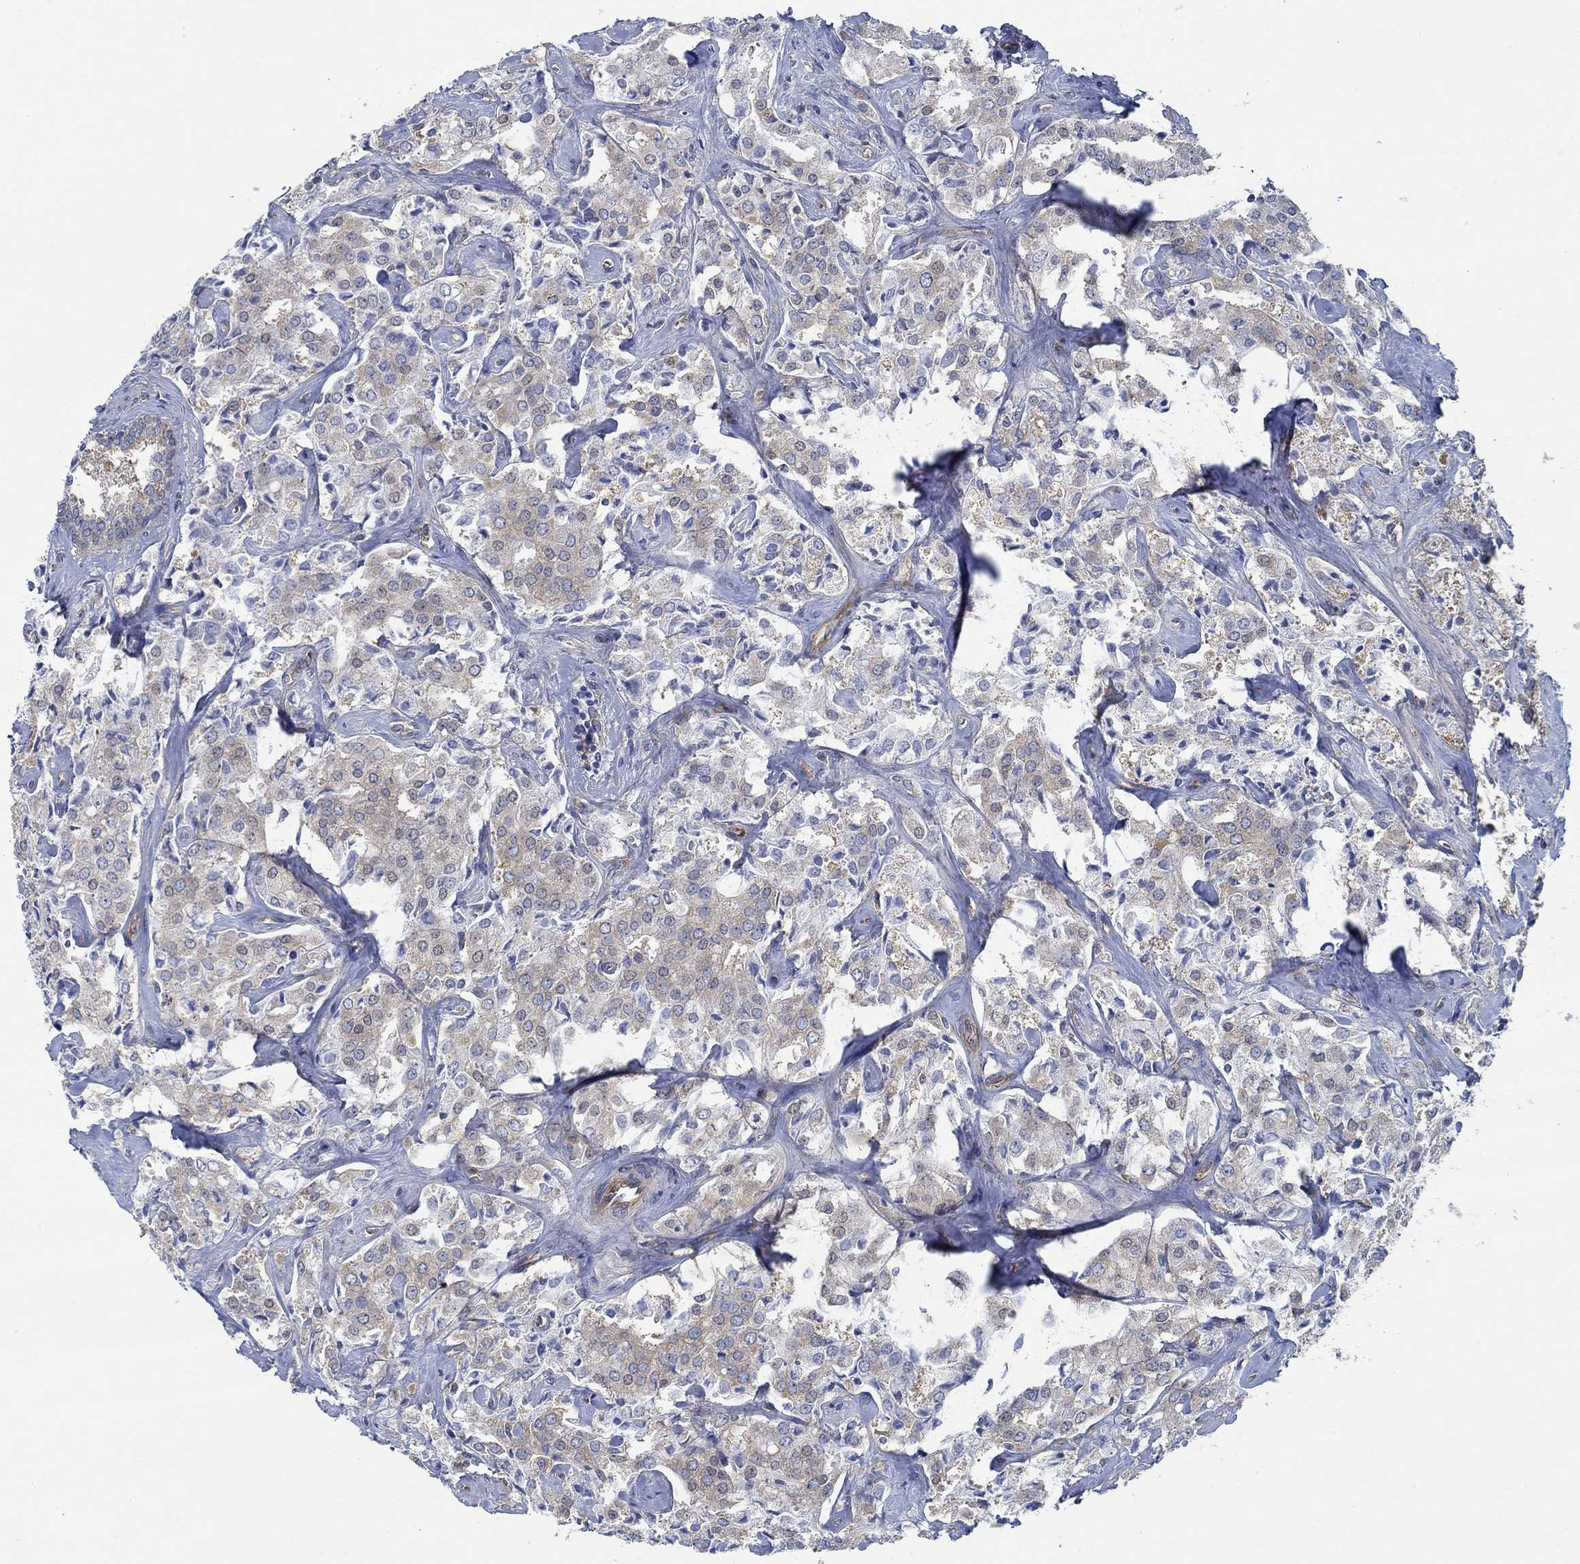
{"staining": {"intensity": "moderate", "quantity": "25%-75%", "location": "cytoplasmic/membranous"}, "tissue": "prostate cancer", "cell_type": "Tumor cells", "image_type": "cancer", "snomed": [{"axis": "morphology", "description": "Adenocarcinoma, NOS"}, {"axis": "topography", "description": "Prostate"}], "caption": "The micrograph demonstrates staining of adenocarcinoma (prostate), revealing moderate cytoplasmic/membranous protein staining (brown color) within tumor cells.", "gene": "SPAG9", "patient": {"sex": "male", "age": 66}}